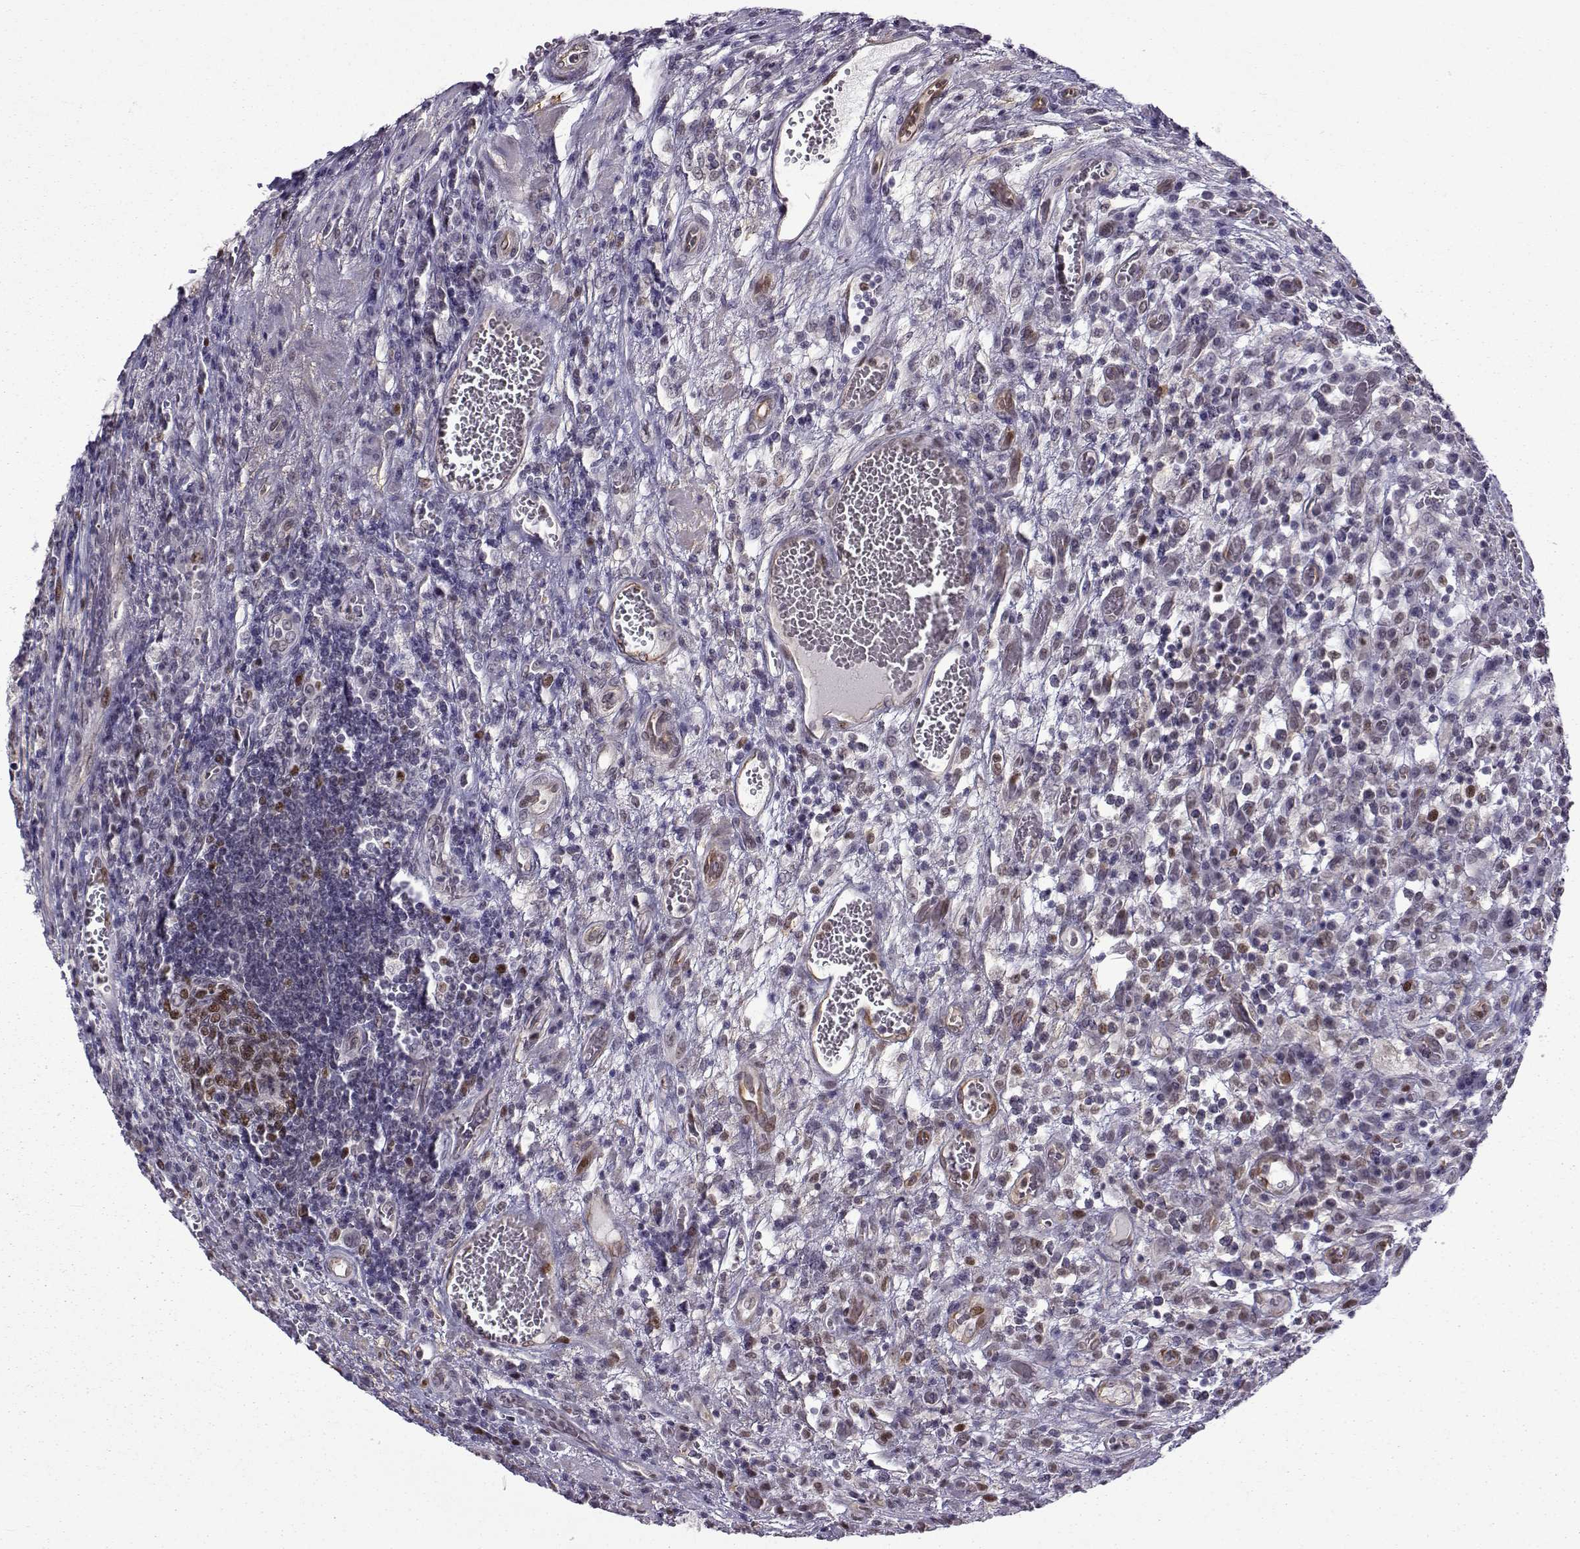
{"staining": {"intensity": "negative", "quantity": "none", "location": "none"}, "tissue": "urothelial cancer", "cell_type": "Tumor cells", "image_type": "cancer", "snomed": [{"axis": "morphology", "description": "Urothelial carcinoma, High grade"}, {"axis": "topography", "description": "Urinary bladder"}], "caption": "High-grade urothelial carcinoma was stained to show a protein in brown. There is no significant positivity in tumor cells. The staining is performed using DAB brown chromogen with nuclei counter-stained in using hematoxylin.", "gene": "BACH1", "patient": {"sex": "male", "age": 60}}